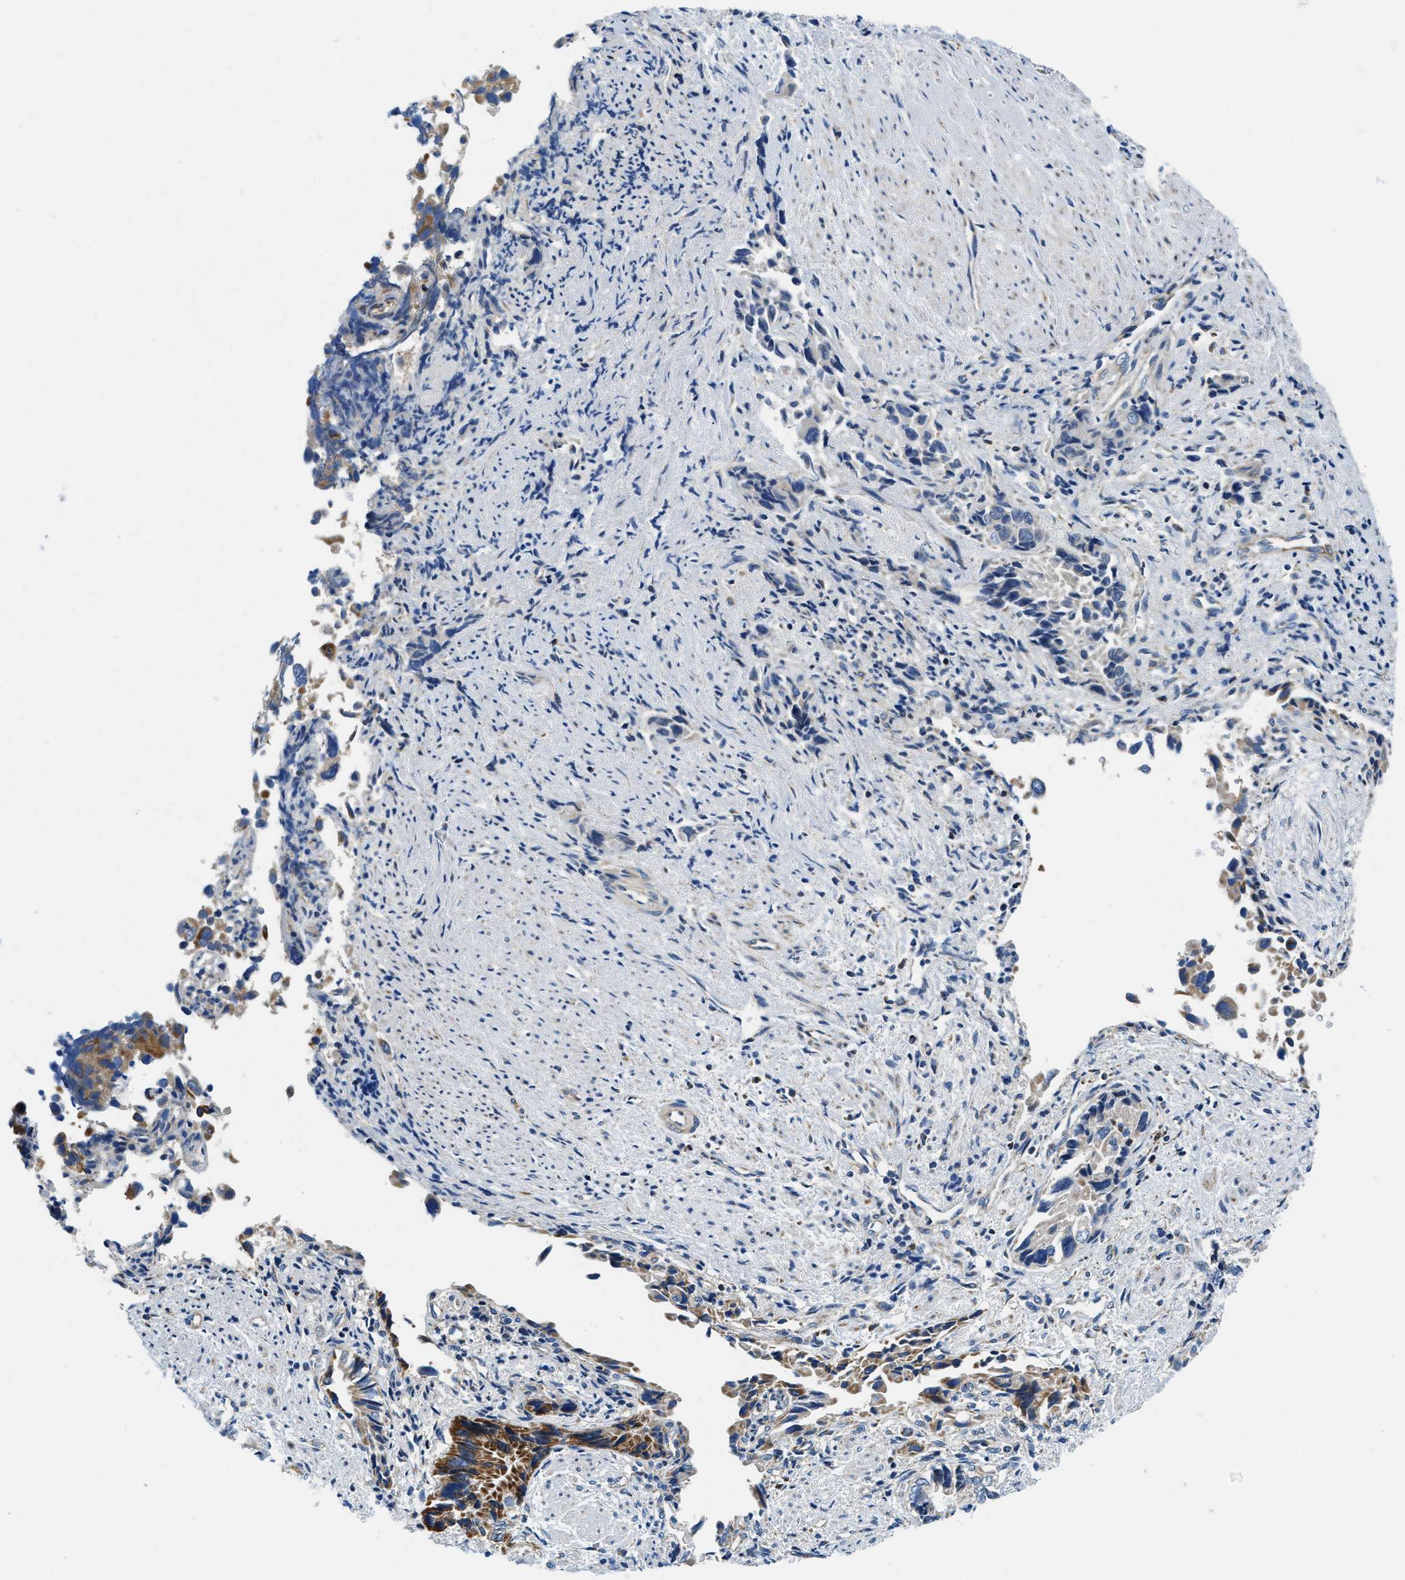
{"staining": {"intensity": "moderate", "quantity": "<25%", "location": "cytoplasmic/membranous"}, "tissue": "liver cancer", "cell_type": "Tumor cells", "image_type": "cancer", "snomed": [{"axis": "morphology", "description": "Cholangiocarcinoma"}, {"axis": "topography", "description": "Liver"}], "caption": "Tumor cells show low levels of moderate cytoplasmic/membranous staining in about <25% of cells in liver cholangiocarcinoma.", "gene": "SAMD4B", "patient": {"sex": "female", "age": 79}}